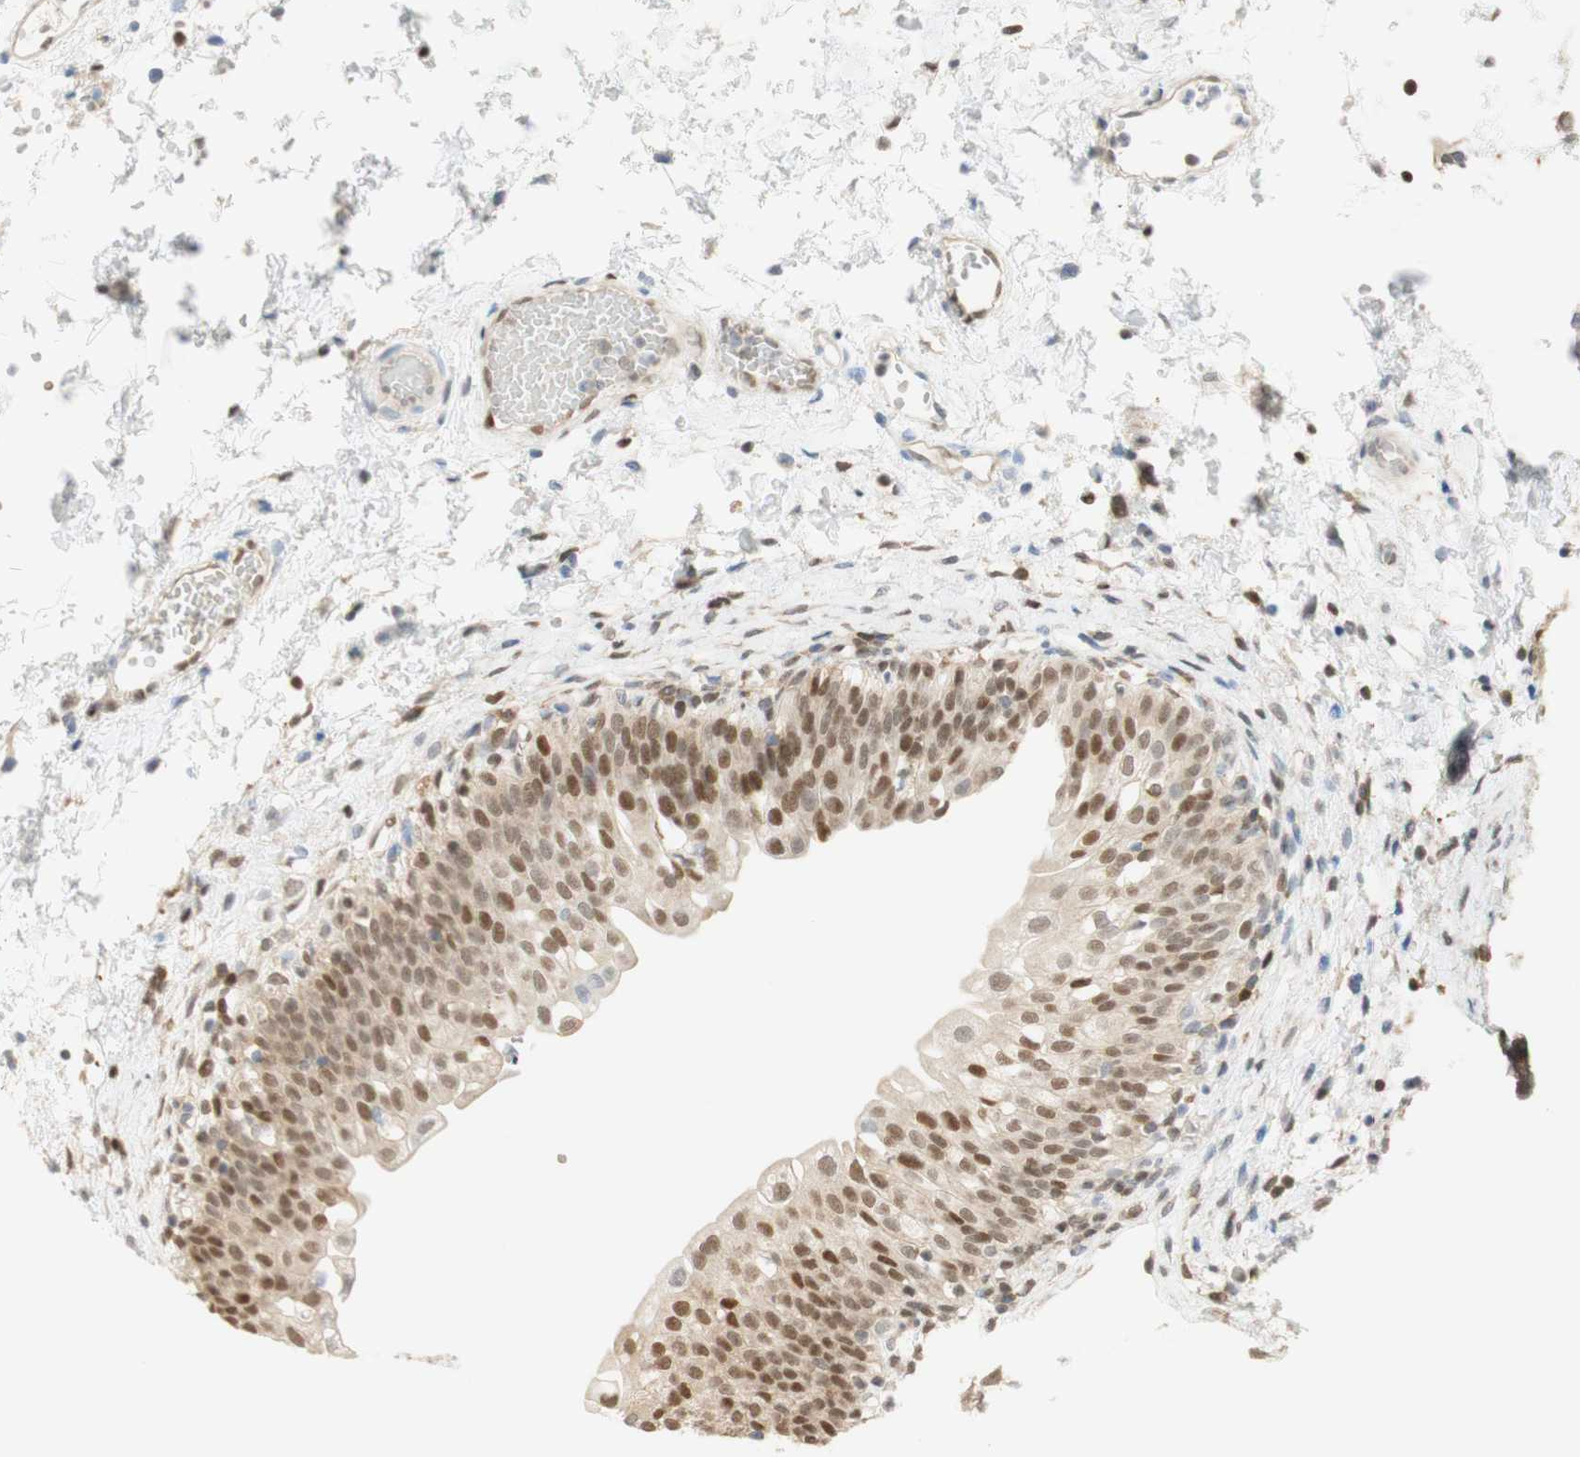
{"staining": {"intensity": "moderate", "quantity": ">75%", "location": "cytoplasmic/membranous,nuclear"}, "tissue": "urinary bladder", "cell_type": "Urothelial cells", "image_type": "normal", "snomed": [{"axis": "morphology", "description": "Normal tissue, NOS"}, {"axis": "topography", "description": "Urinary bladder"}], "caption": "Human urinary bladder stained with a brown dye exhibits moderate cytoplasmic/membranous,nuclear positive expression in approximately >75% of urothelial cells.", "gene": "NAP1L4", "patient": {"sex": "male", "age": 55}}